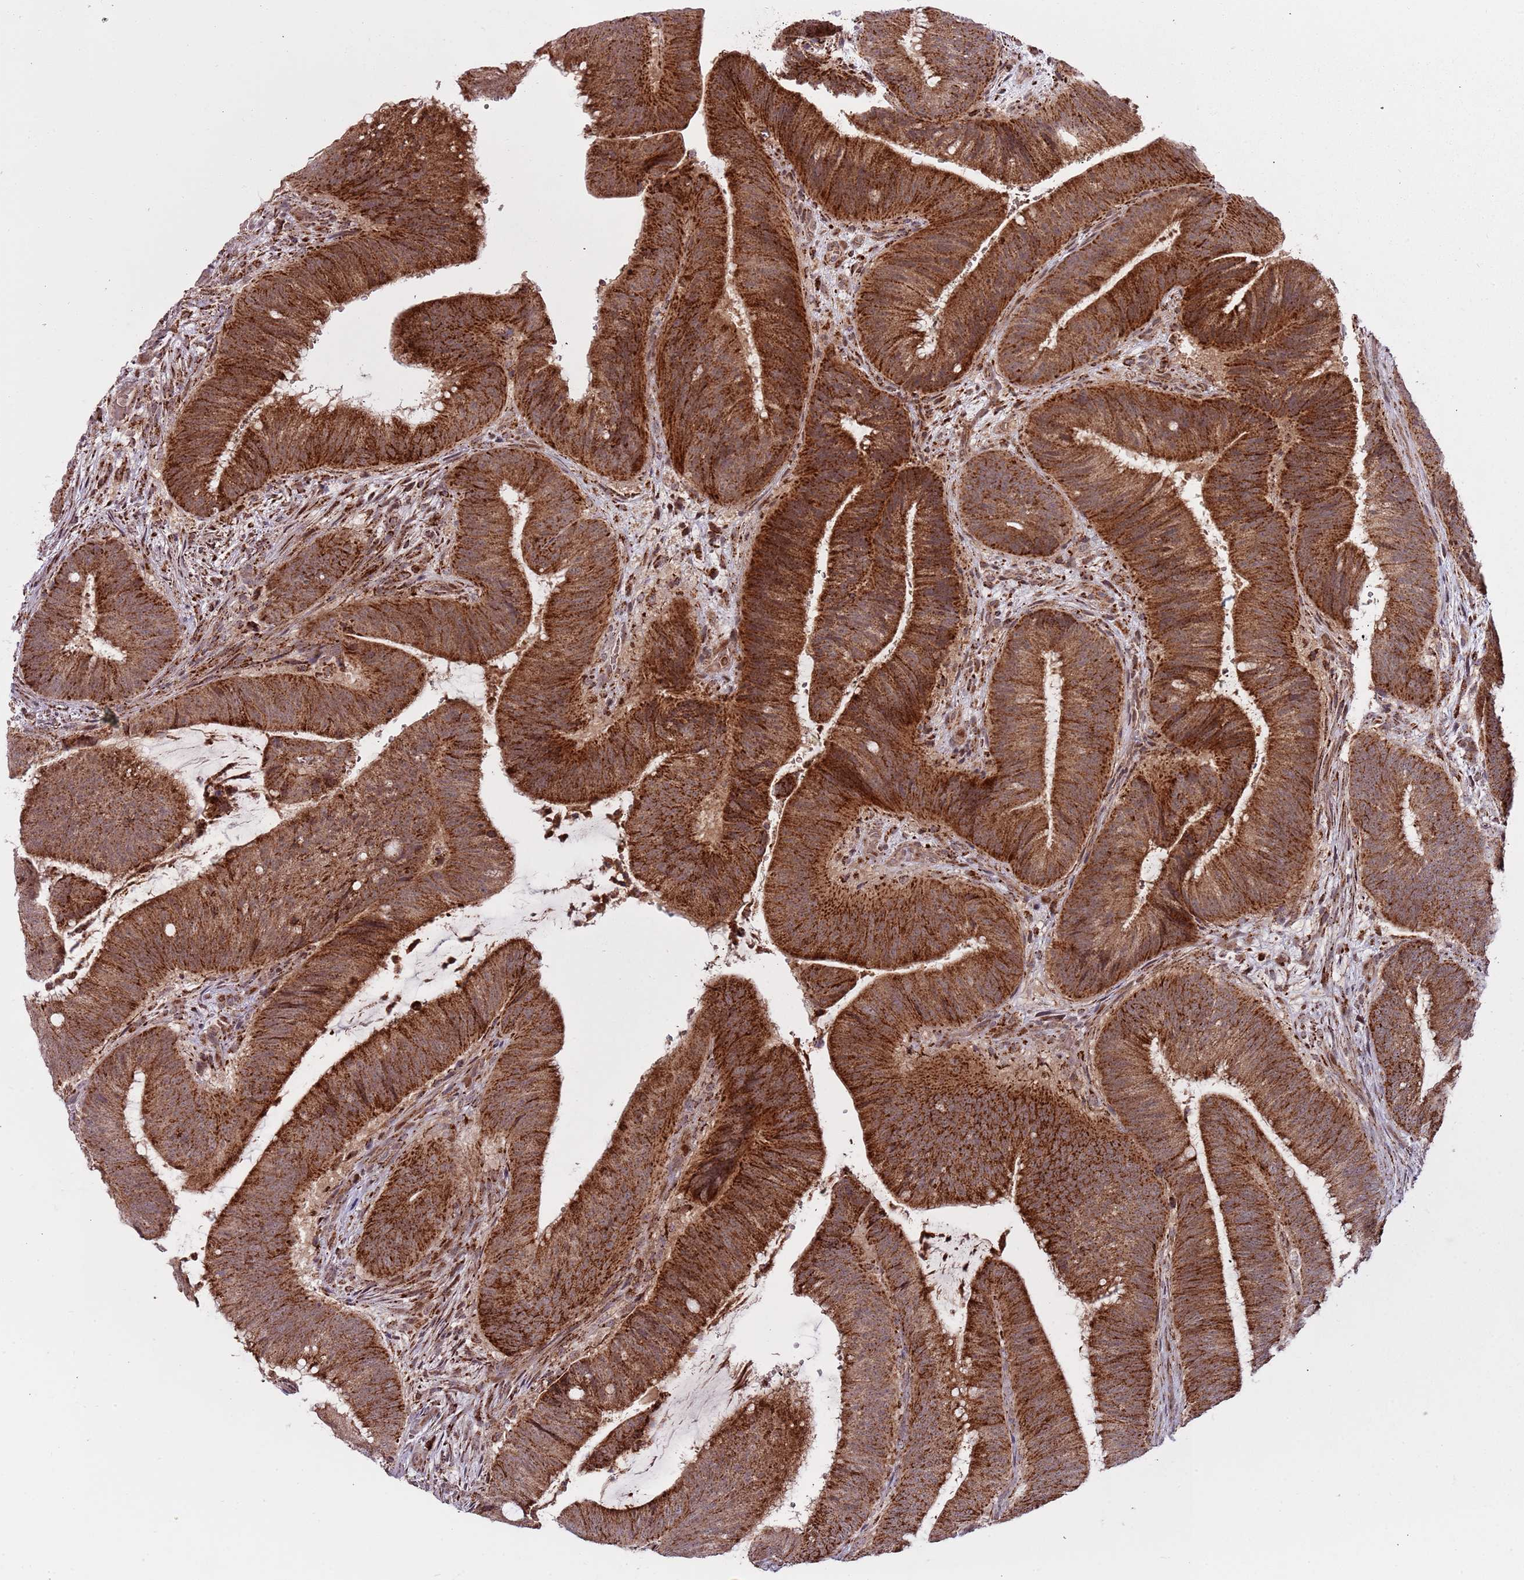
{"staining": {"intensity": "strong", "quantity": ">75%", "location": "cytoplasmic/membranous"}, "tissue": "colorectal cancer", "cell_type": "Tumor cells", "image_type": "cancer", "snomed": [{"axis": "morphology", "description": "Adenocarcinoma, NOS"}, {"axis": "topography", "description": "Colon"}], "caption": "Adenocarcinoma (colorectal) stained for a protein shows strong cytoplasmic/membranous positivity in tumor cells. Nuclei are stained in blue.", "gene": "ULK3", "patient": {"sex": "female", "age": 43}}